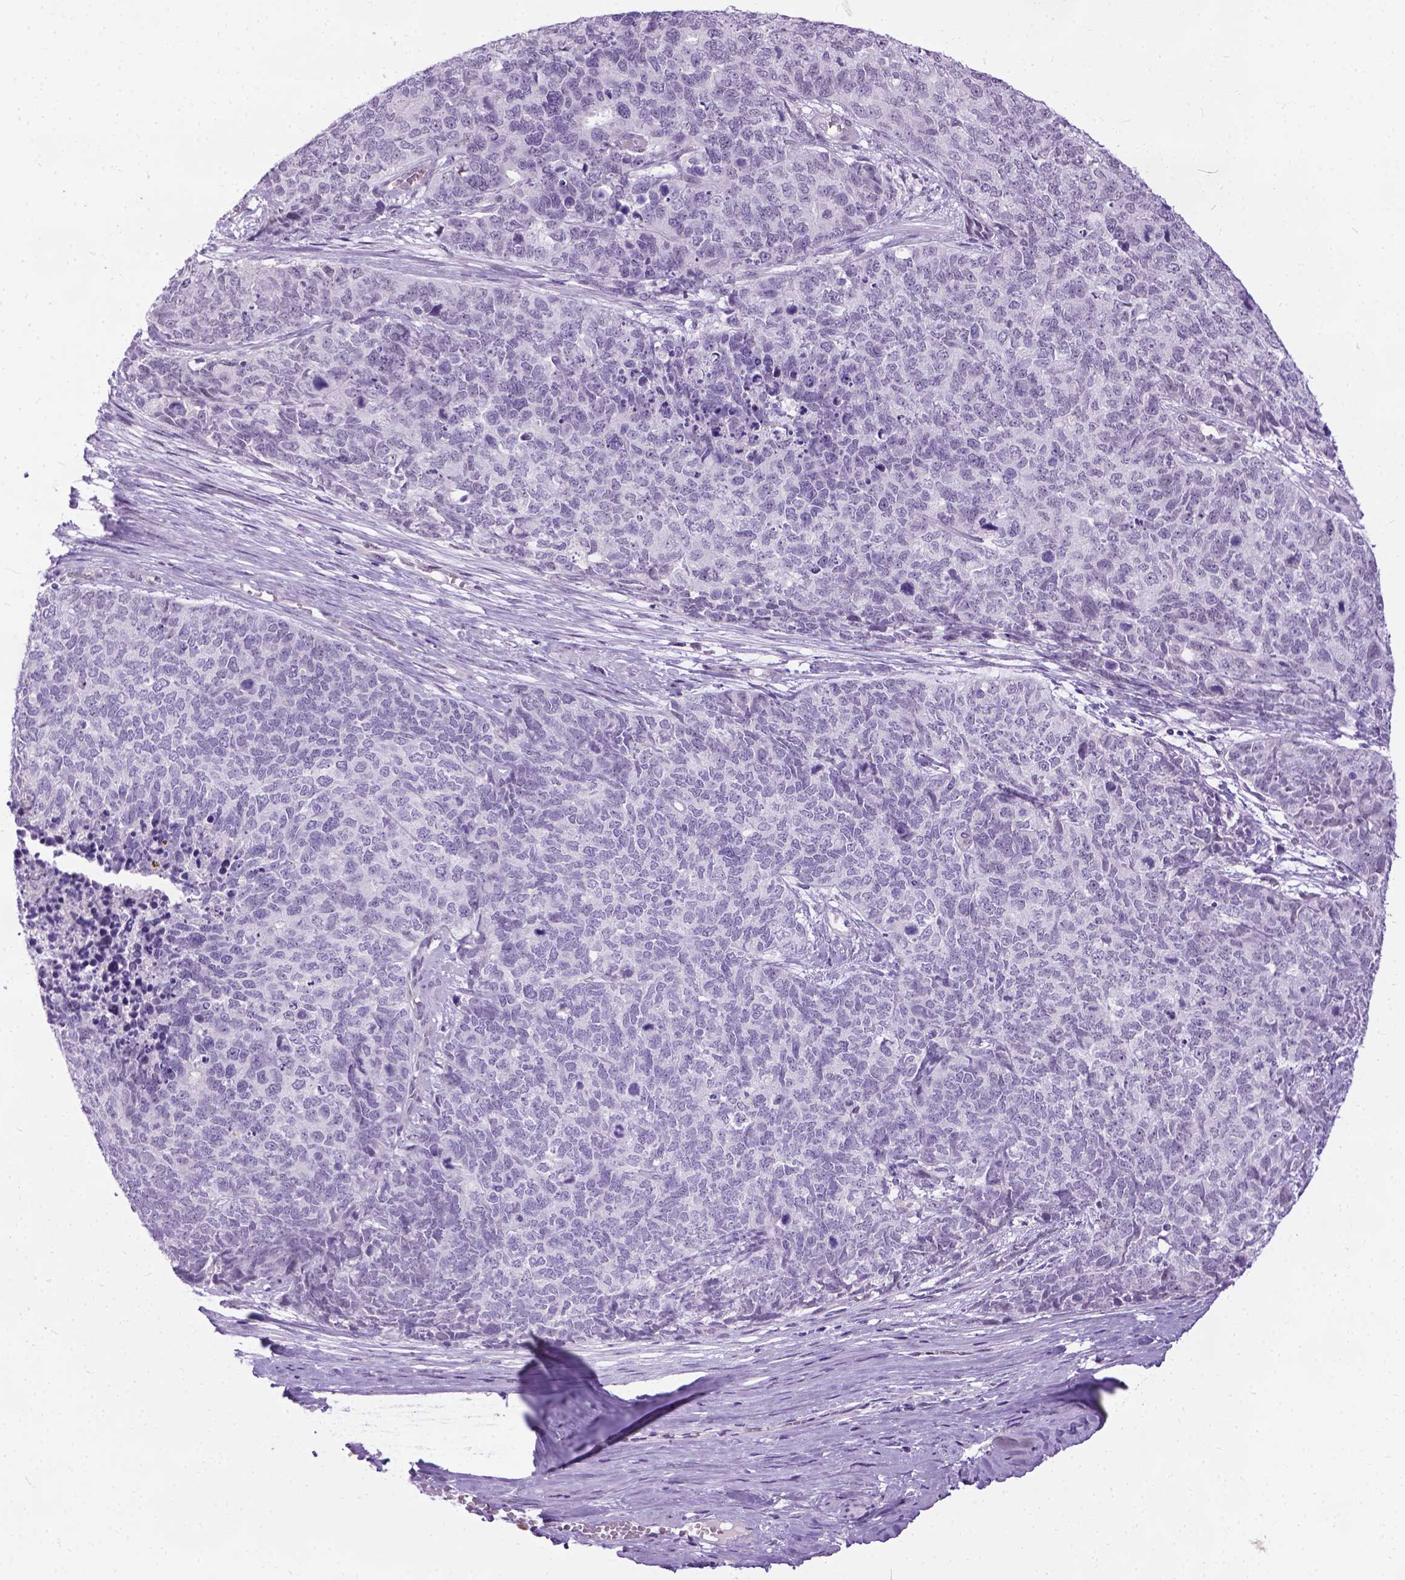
{"staining": {"intensity": "negative", "quantity": "none", "location": "none"}, "tissue": "cervical cancer", "cell_type": "Tumor cells", "image_type": "cancer", "snomed": [{"axis": "morphology", "description": "Squamous cell carcinoma, NOS"}, {"axis": "topography", "description": "Cervix"}], "caption": "Immunohistochemical staining of cervical cancer (squamous cell carcinoma) reveals no significant positivity in tumor cells. (IHC, brightfield microscopy, high magnification).", "gene": "PROB1", "patient": {"sex": "female", "age": 63}}